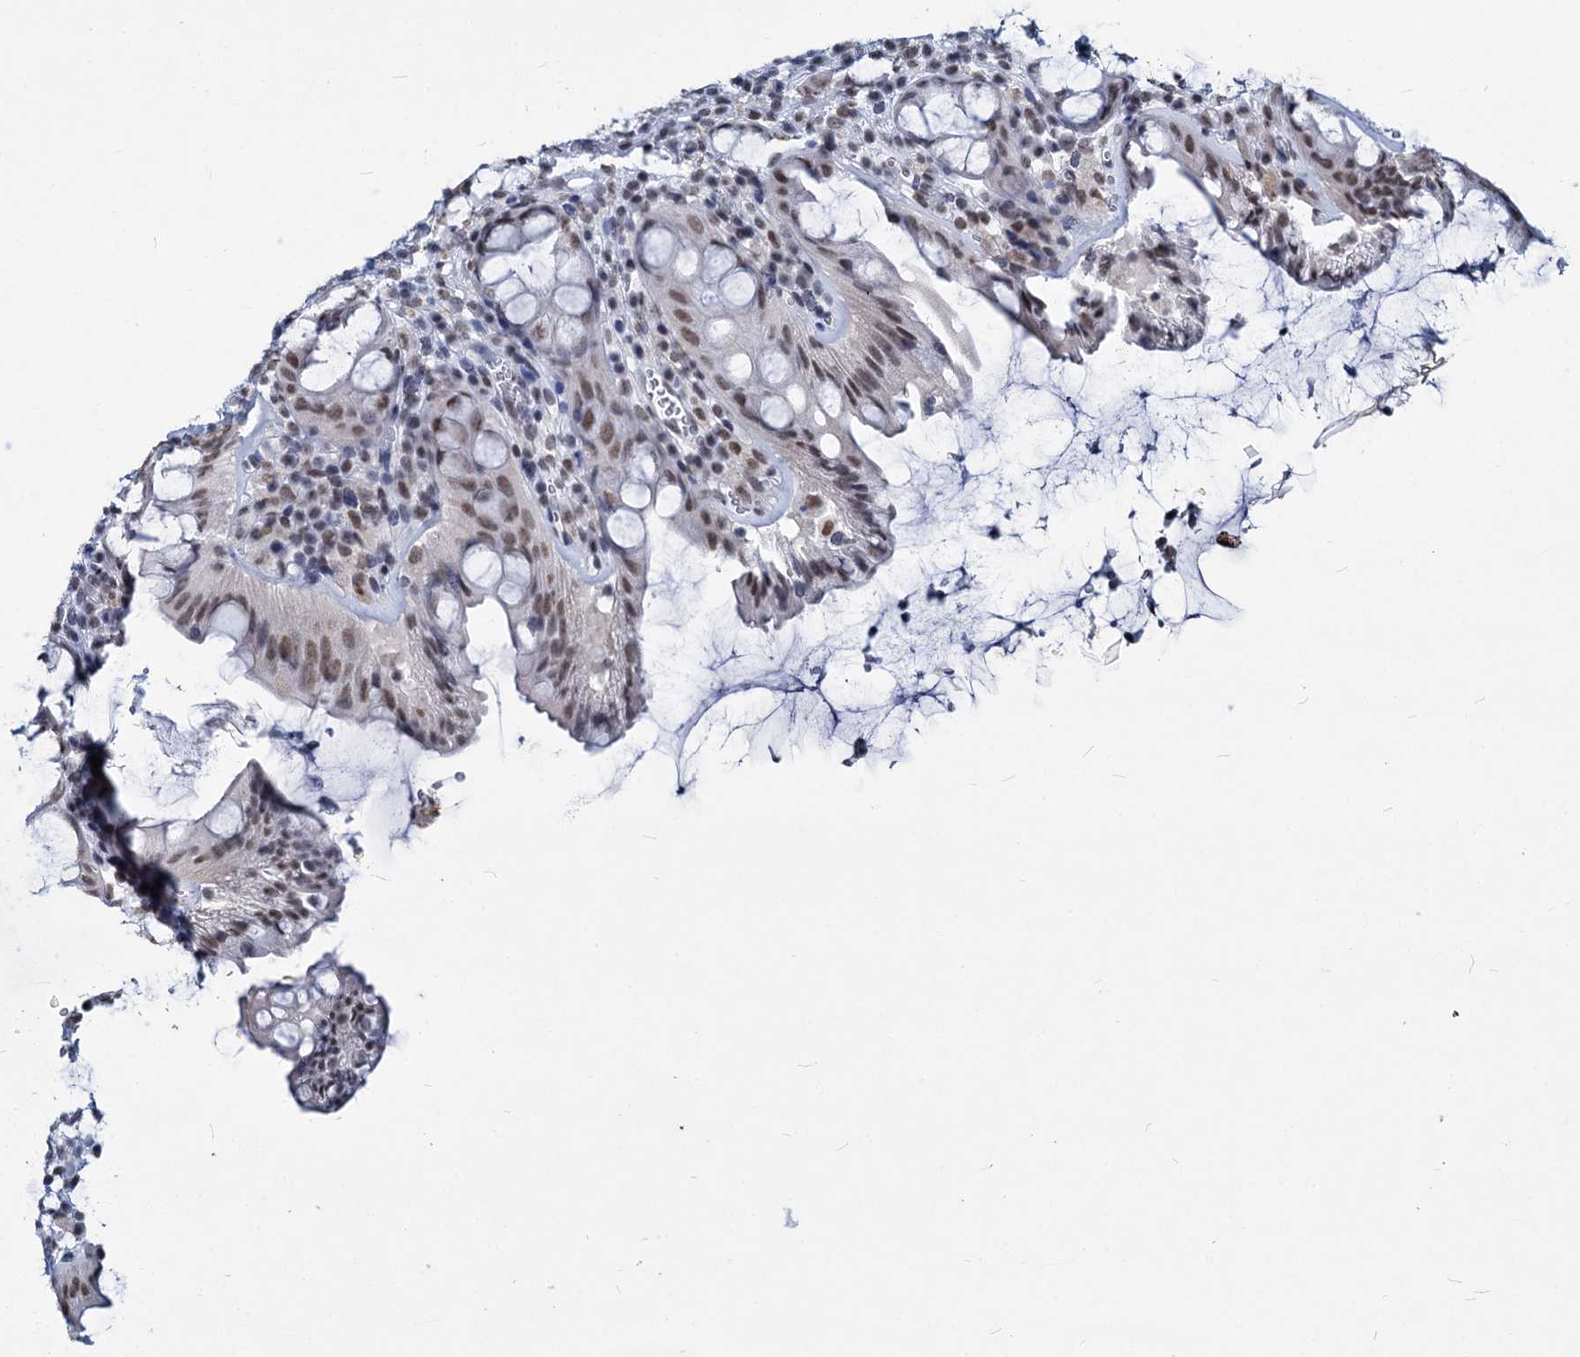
{"staining": {"intensity": "moderate", "quantity": "<25%", "location": "nuclear"}, "tissue": "rectum", "cell_type": "Glandular cells", "image_type": "normal", "snomed": [{"axis": "morphology", "description": "Normal tissue, NOS"}, {"axis": "topography", "description": "Rectum"}], "caption": "Immunohistochemistry of normal rectum displays low levels of moderate nuclear staining in approximately <25% of glandular cells. The protein is stained brown, and the nuclei are stained in blue (DAB IHC with brightfield microscopy, high magnification).", "gene": "PARPBP", "patient": {"sex": "female", "age": 57}}